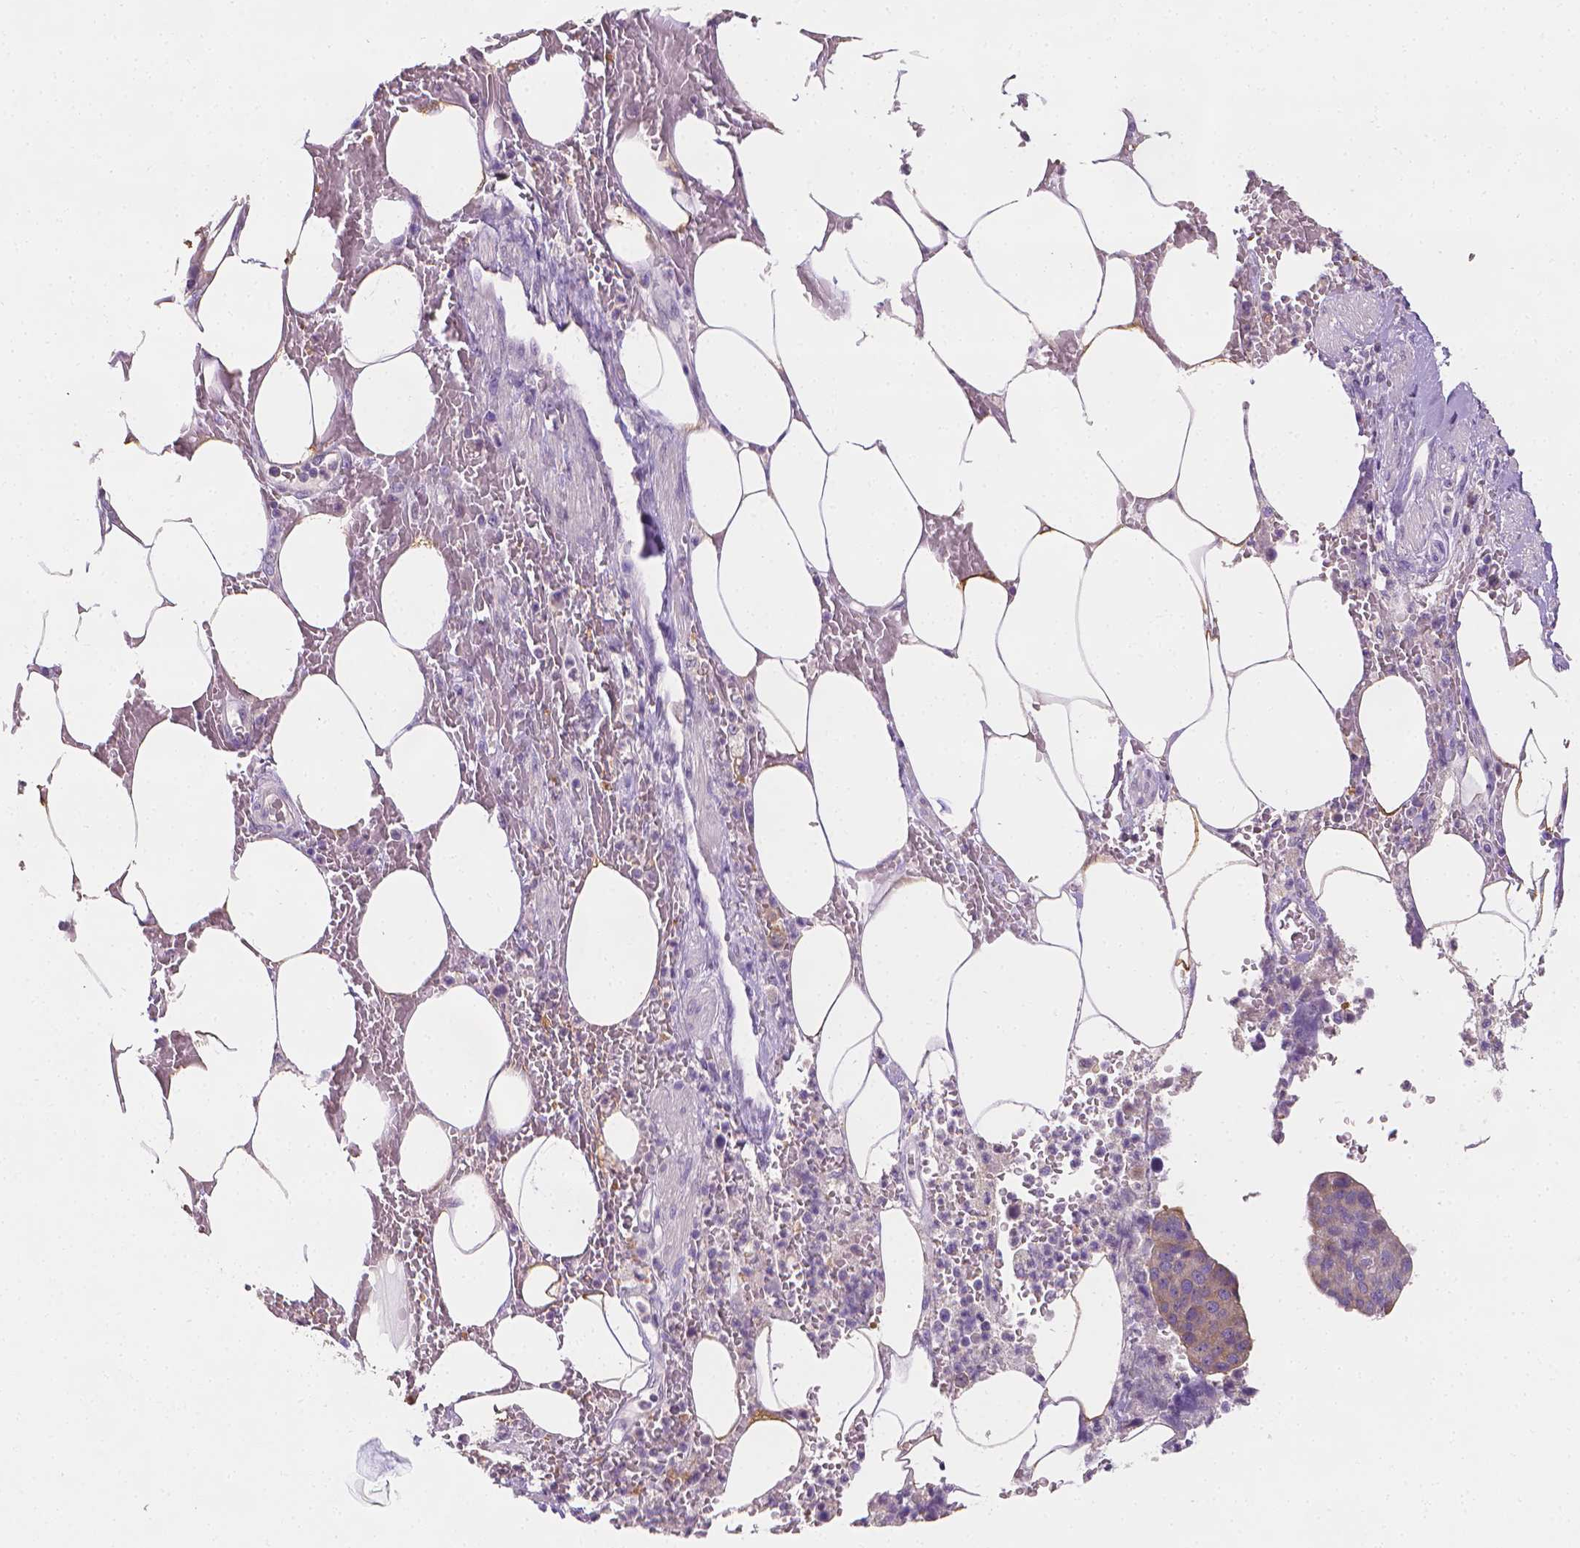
{"staining": {"intensity": "negative", "quantity": "none", "location": "none"}, "tissue": "pancreatic cancer", "cell_type": "Tumor cells", "image_type": "cancer", "snomed": [{"axis": "morphology", "description": "Adenocarcinoma, NOS"}, {"axis": "topography", "description": "Pancreas"}], "caption": "Tumor cells show no significant positivity in pancreatic cancer (adenocarcinoma).", "gene": "FASN", "patient": {"sex": "female", "age": 61}}